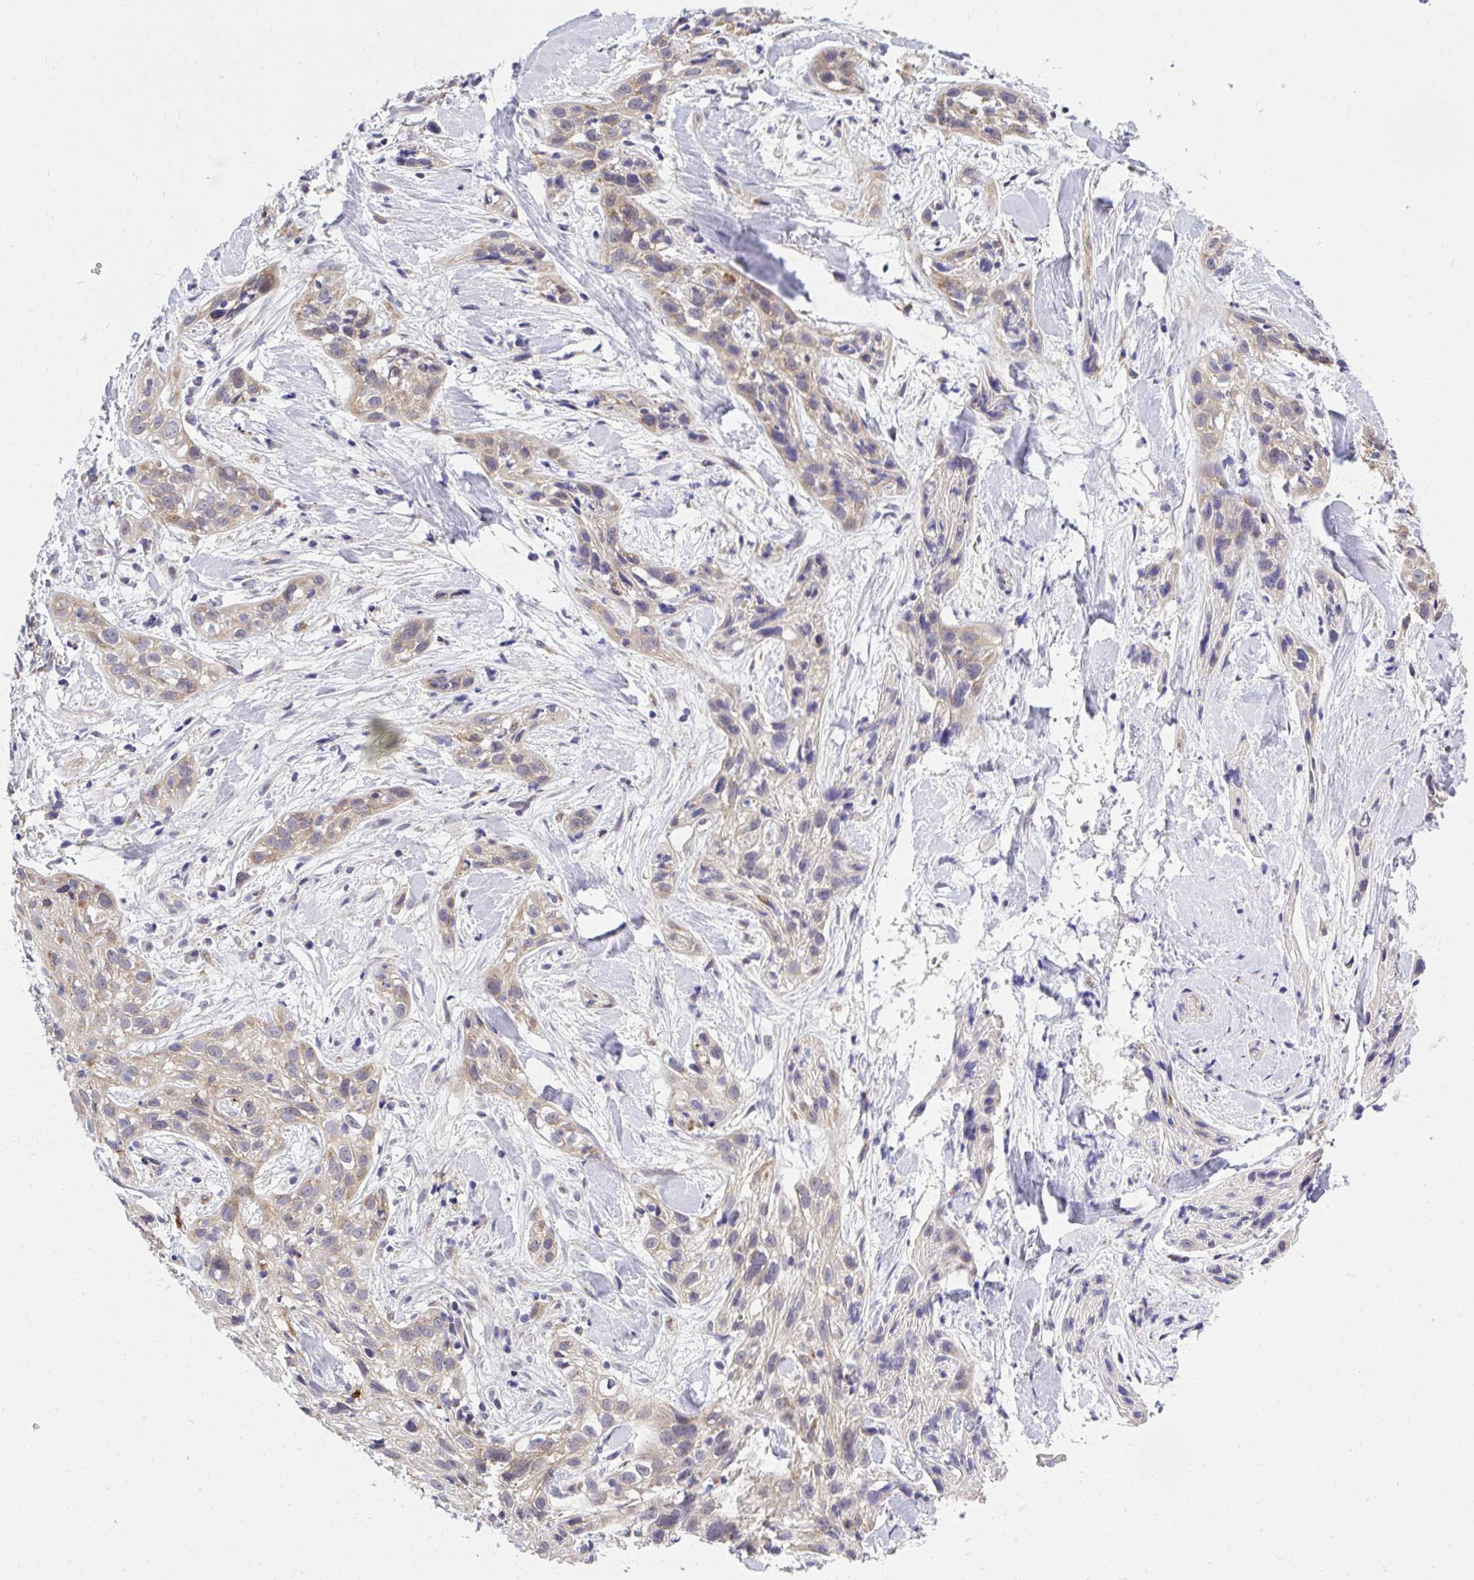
{"staining": {"intensity": "weak", "quantity": "25%-75%", "location": "cytoplasmic/membranous"}, "tissue": "skin cancer", "cell_type": "Tumor cells", "image_type": "cancer", "snomed": [{"axis": "morphology", "description": "Squamous cell carcinoma, NOS"}, {"axis": "topography", "description": "Skin"}], "caption": "This histopathology image displays skin cancer stained with immunohistochemistry to label a protein in brown. The cytoplasmic/membranous of tumor cells show weak positivity for the protein. Nuclei are counter-stained blue.", "gene": "XAF1", "patient": {"sex": "male", "age": 82}}